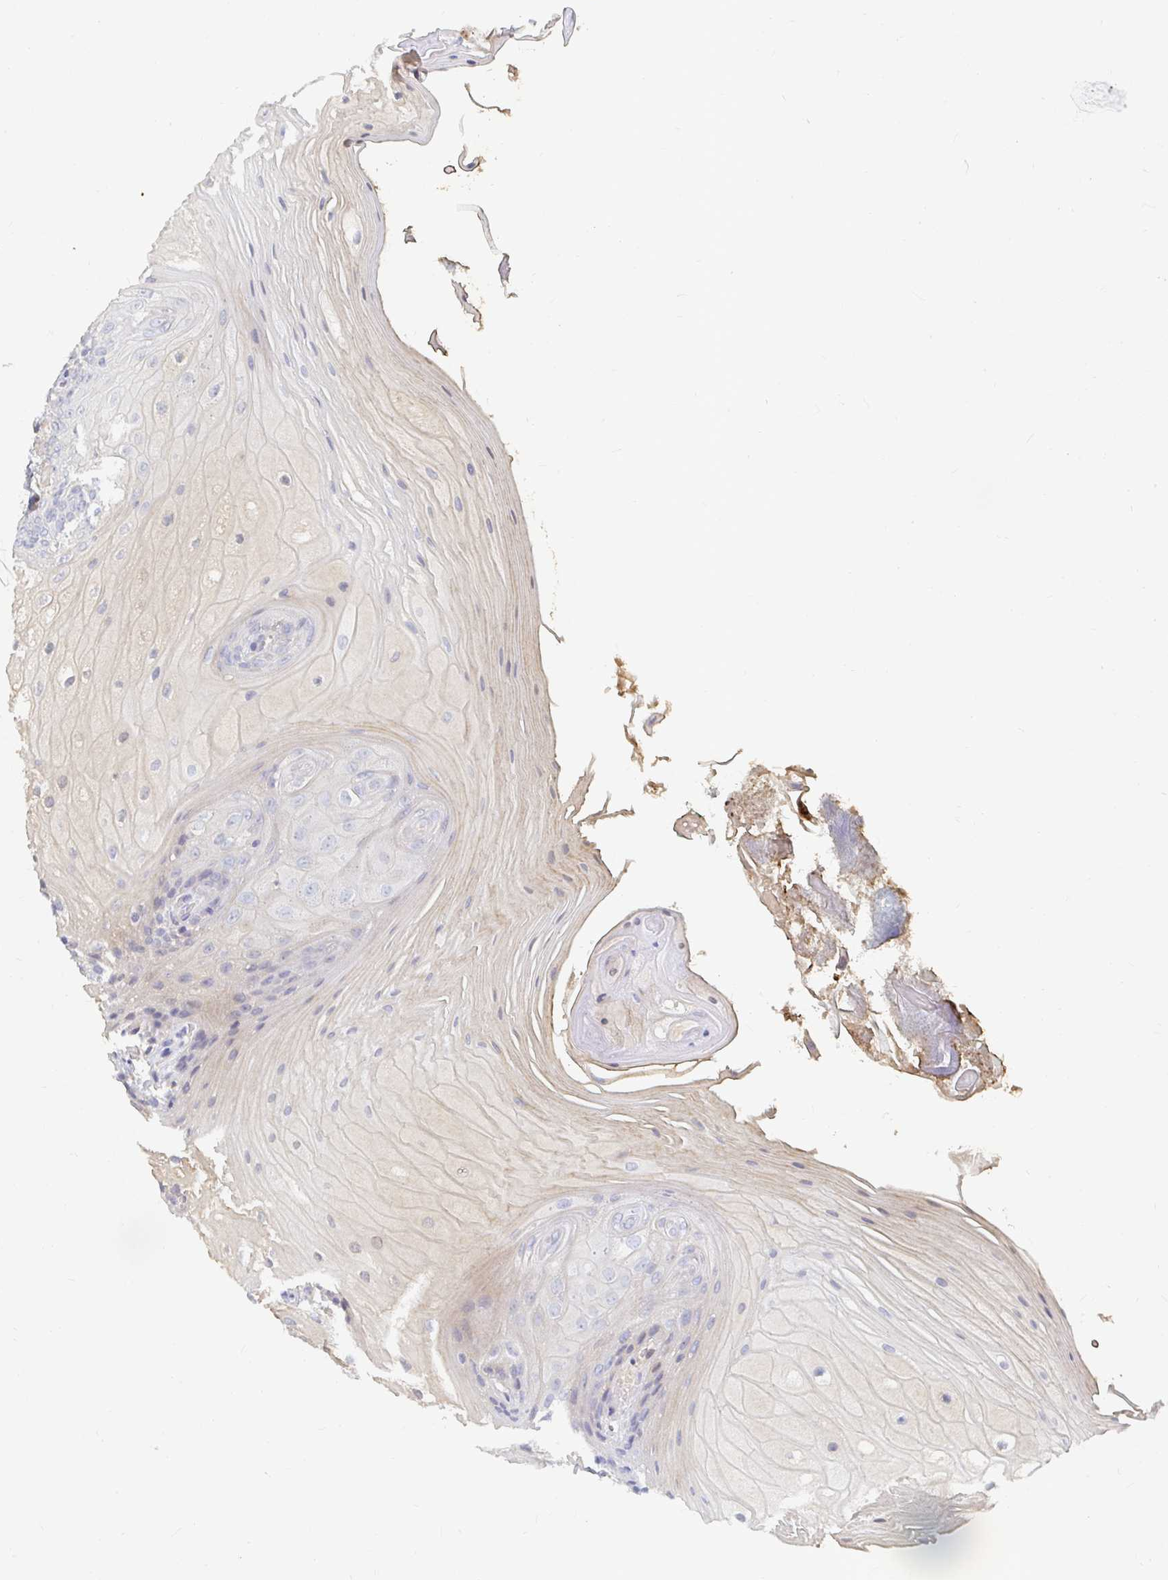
{"staining": {"intensity": "weak", "quantity": "<25%", "location": "cytoplasmic/membranous"}, "tissue": "oral mucosa", "cell_type": "Squamous epithelial cells", "image_type": "normal", "snomed": [{"axis": "morphology", "description": "Normal tissue, NOS"}, {"axis": "topography", "description": "Oral tissue"}, {"axis": "topography", "description": "Tounge, NOS"}, {"axis": "topography", "description": "Head-Neck"}], "caption": "Immunohistochemistry of benign human oral mucosa demonstrates no staining in squamous epithelial cells.", "gene": "NME9", "patient": {"sex": "female", "age": 84}}